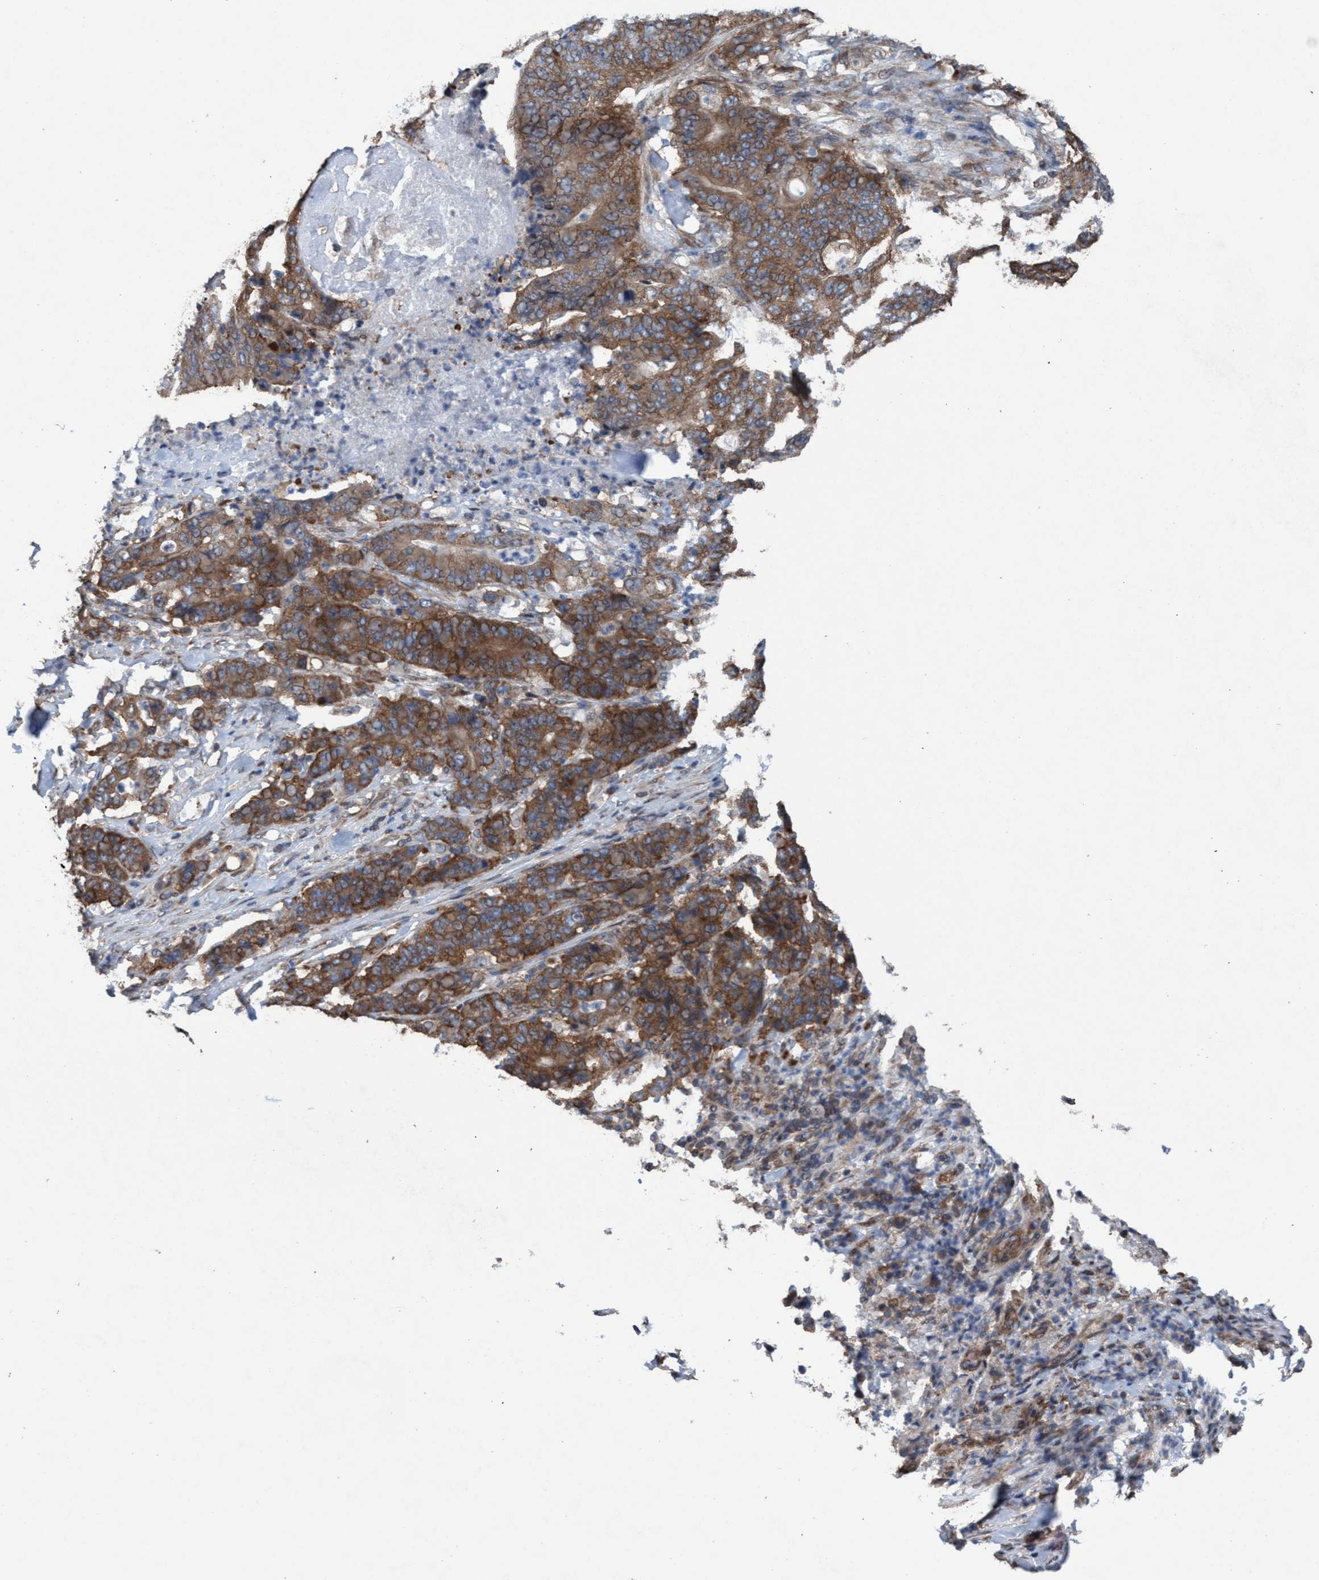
{"staining": {"intensity": "moderate", "quantity": ">75%", "location": "cytoplasmic/membranous"}, "tissue": "stomach cancer", "cell_type": "Tumor cells", "image_type": "cancer", "snomed": [{"axis": "morphology", "description": "Adenocarcinoma, NOS"}, {"axis": "topography", "description": "Stomach"}], "caption": "Adenocarcinoma (stomach) tissue shows moderate cytoplasmic/membranous expression in approximately >75% of tumor cells, visualized by immunohistochemistry.", "gene": "METAP2", "patient": {"sex": "female", "age": 73}}